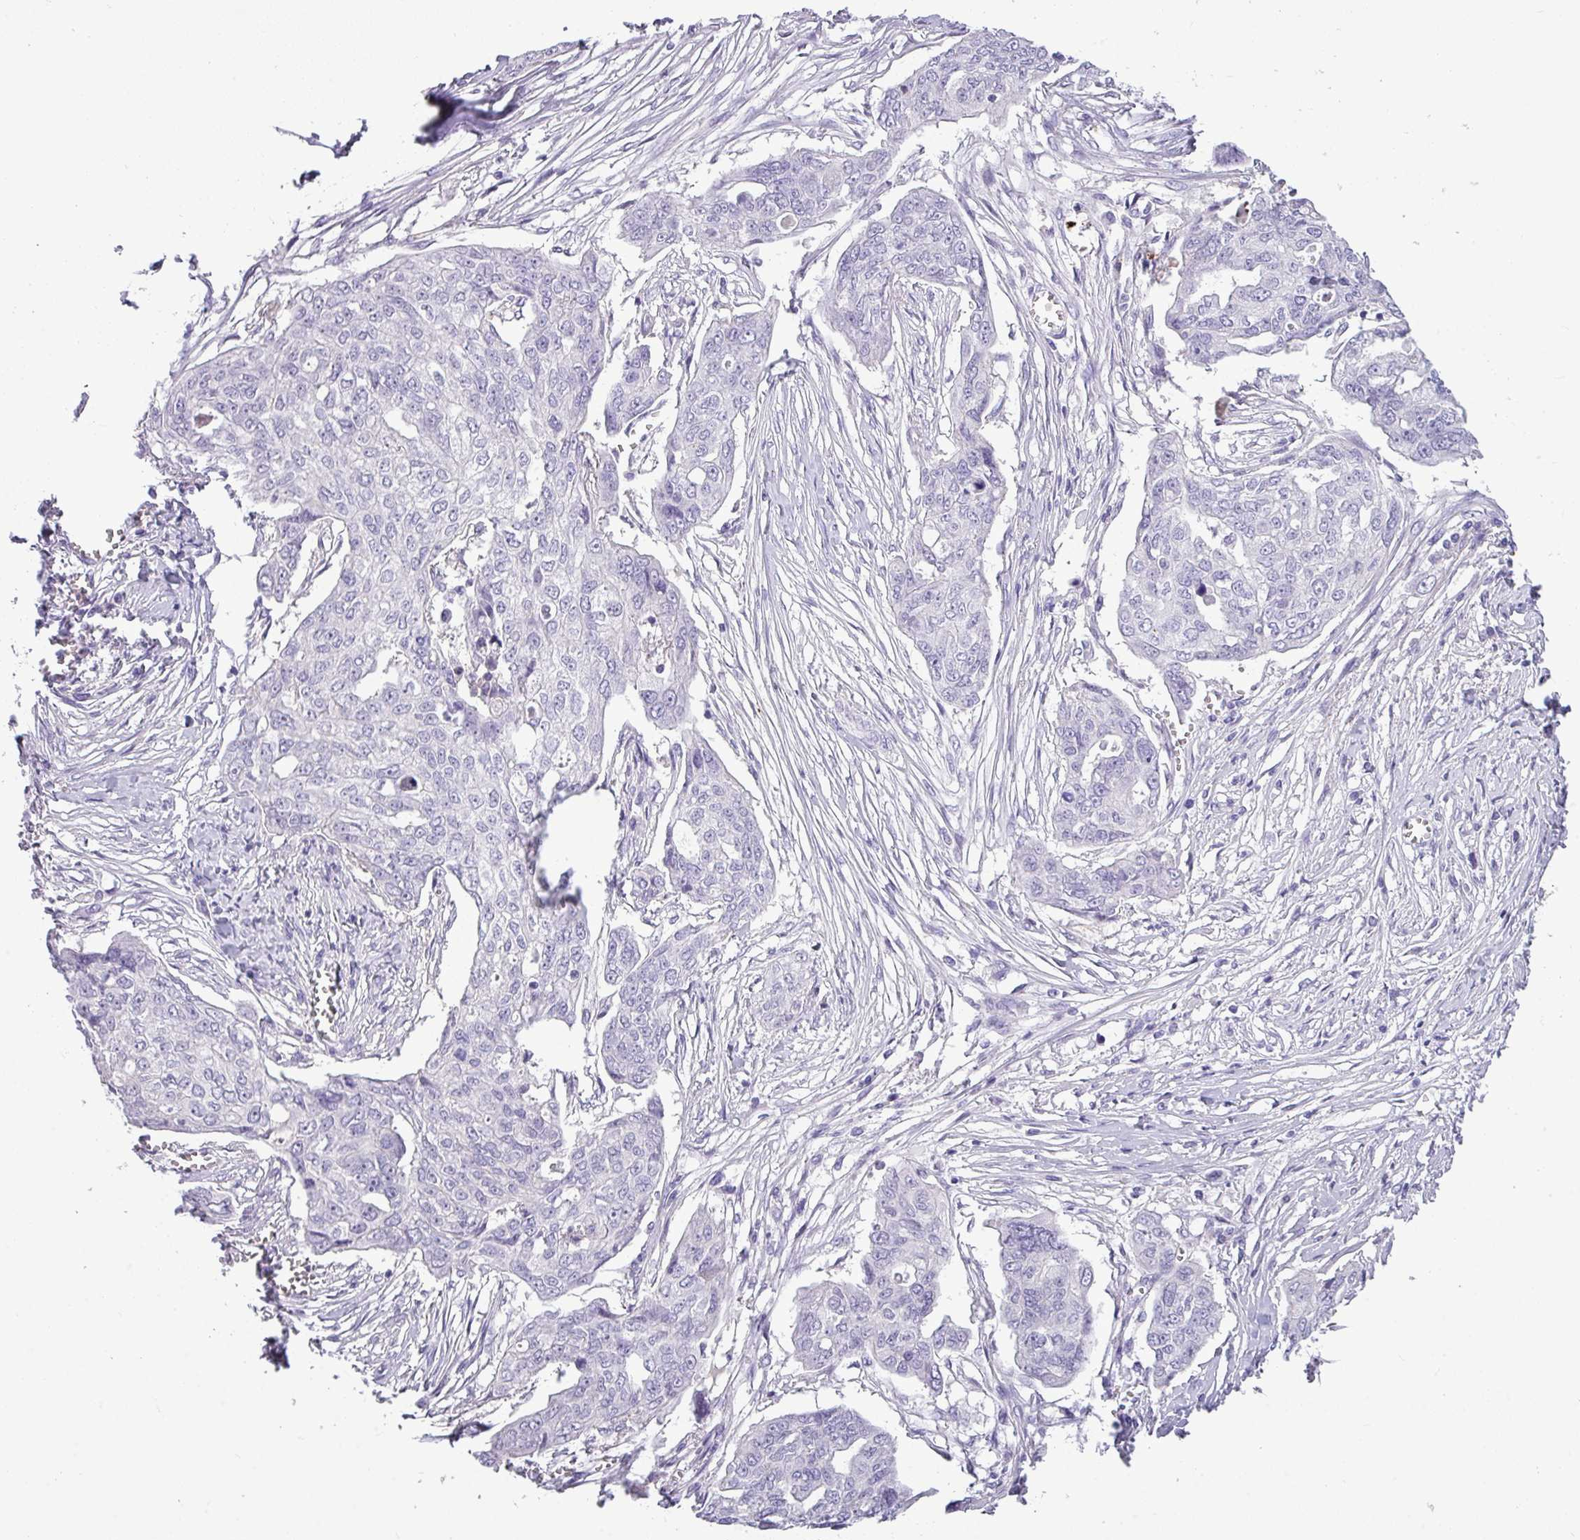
{"staining": {"intensity": "negative", "quantity": "none", "location": "none"}, "tissue": "ovarian cancer", "cell_type": "Tumor cells", "image_type": "cancer", "snomed": [{"axis": "morphology", "description": "Carcinoma, endometroid"}, {"axis": "topography", "description": "Ovary"}], "caption": "High power microscopy histopathology image of an immunohistochemistry histopathology image of ovarian cancer (endometroid carcinoma), revealing no significant staining in tumor cells.", "gene": "TMEM91", "patient": {"sex": "female", "age": 70}}